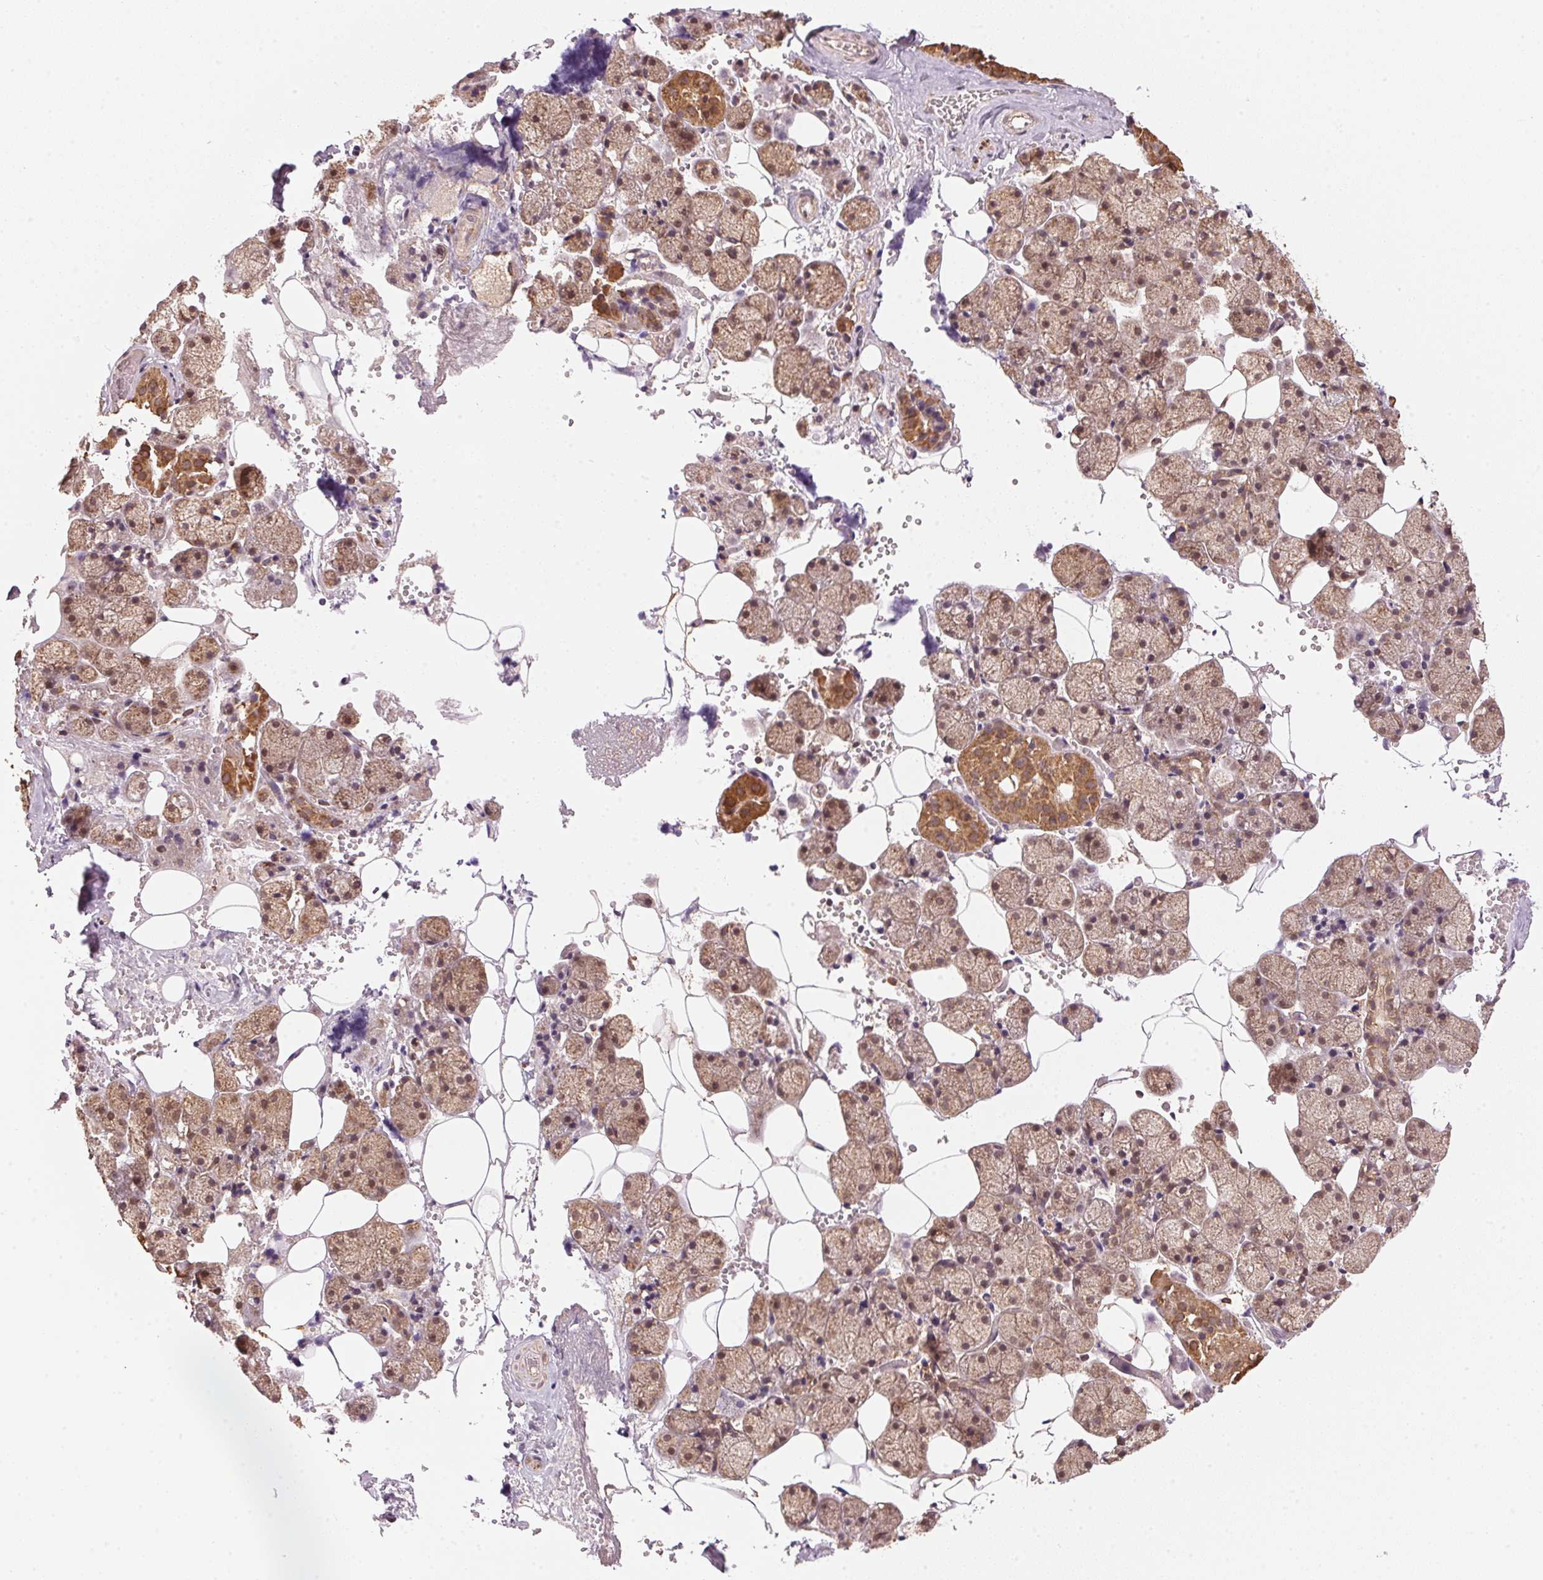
{"staining": {"intensity": "moderate", "quantity": ">75%", "location": "cytoplasmic/membranous"}, "tissue": "salivary gland", "cell_type": "Glandular cells", "image_type": "normal", "snomed": [{"axis": "morphology", "description": "Normal tissue, NOS"}, {"axis": "topography", "description": "Salivary gland"}], "caption": "Glandular cells display medium levels of moderate cytoplasmic/membranous expression in approximately >75% of cells in benign human salivary gland.", "gene": "ARHGAP6", "patient": {"sex": "male", "age": 38}}